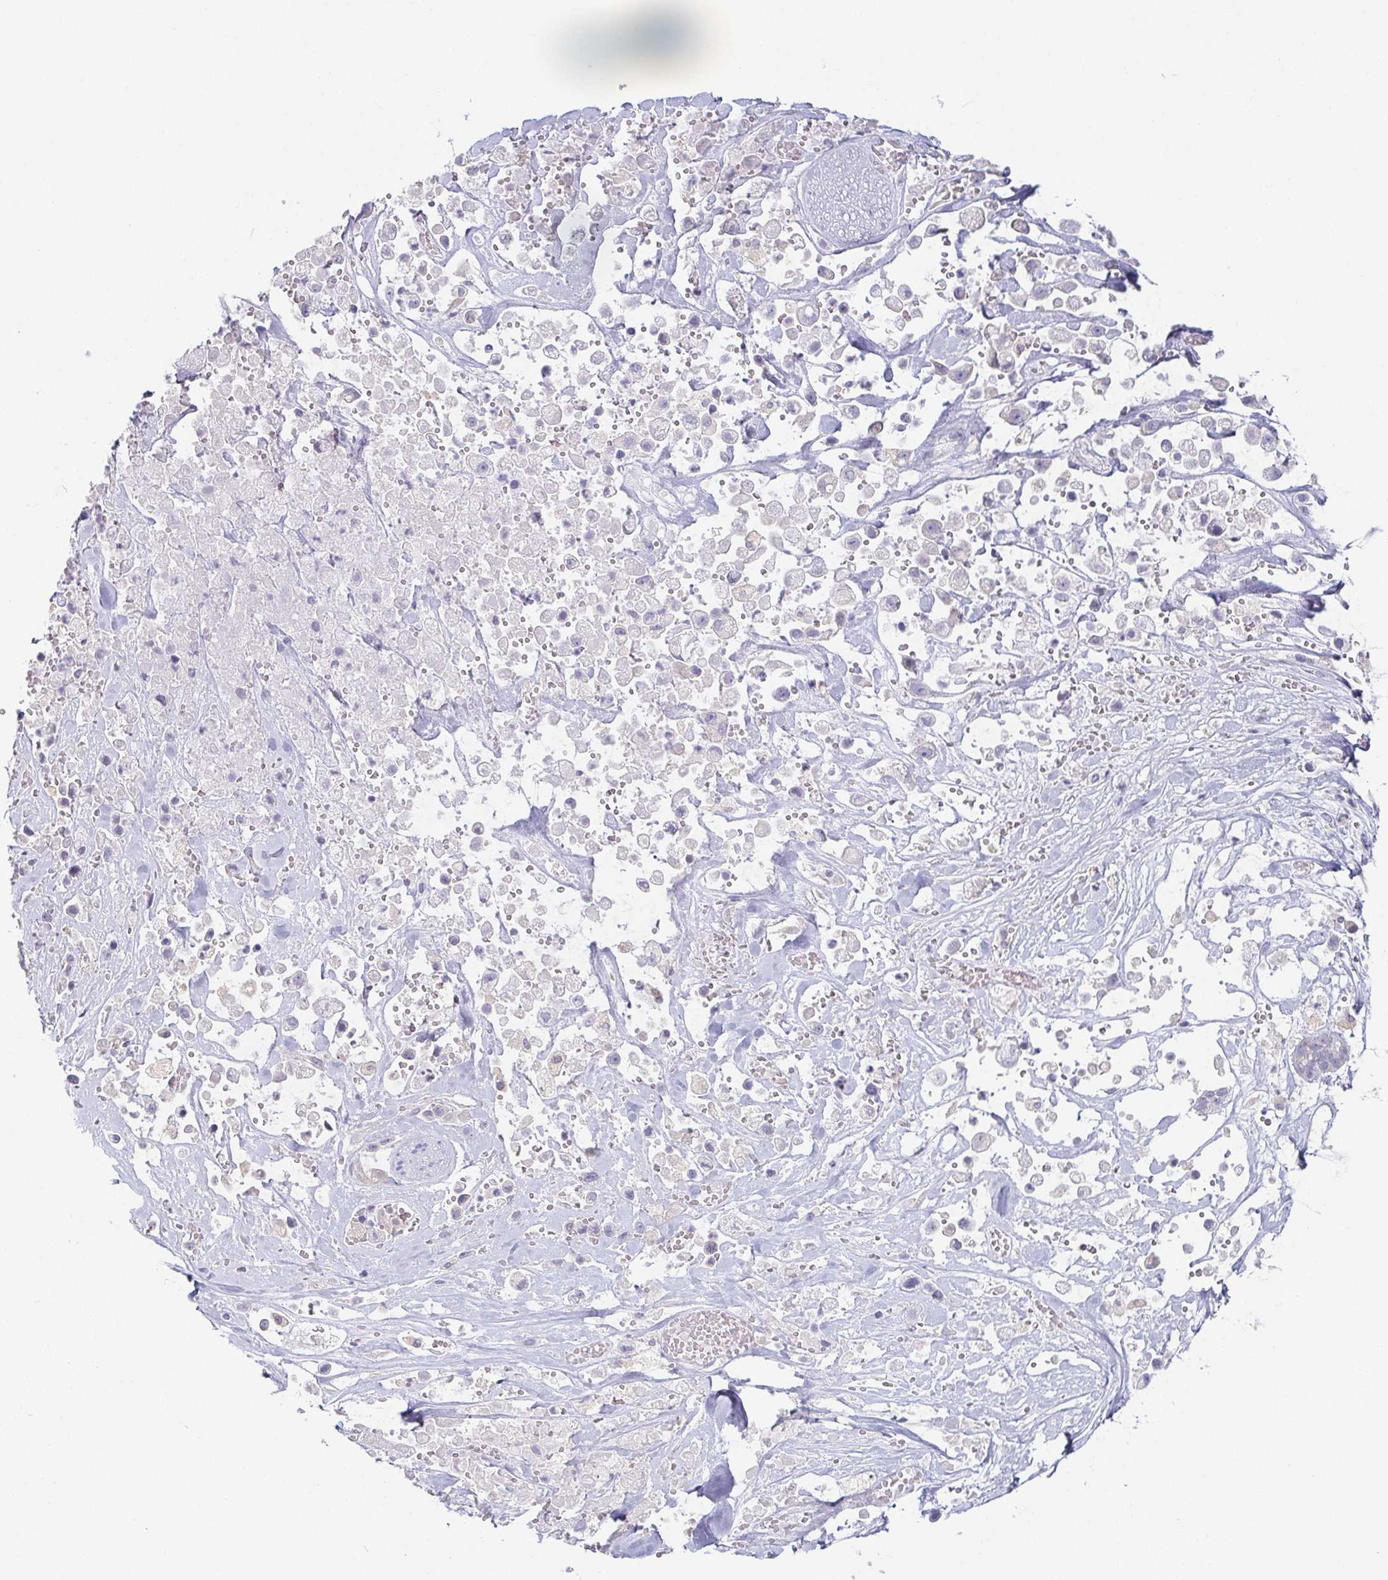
{"staining": {"intensity": "negative", "quantity": "none", "location": "none"}, "tissue": "pancreatic cancer", "cell_type": "Tumor cells", "image_type": "cancer", "snomed": [{"axis": "morphology", "description": "Adenocarcinoma, NOS"}, {"axis": "topography", "description": "Pancreas"}], "caption": "Immunohistochemical staining of human pancreatic cancer exhibits no significant expression in tumor cells. (Brightfield microscopy of DAB immunohistochemistry at high magnification).", "gene": "PRR27", "patient": {"sex": "male", "age": 44}}